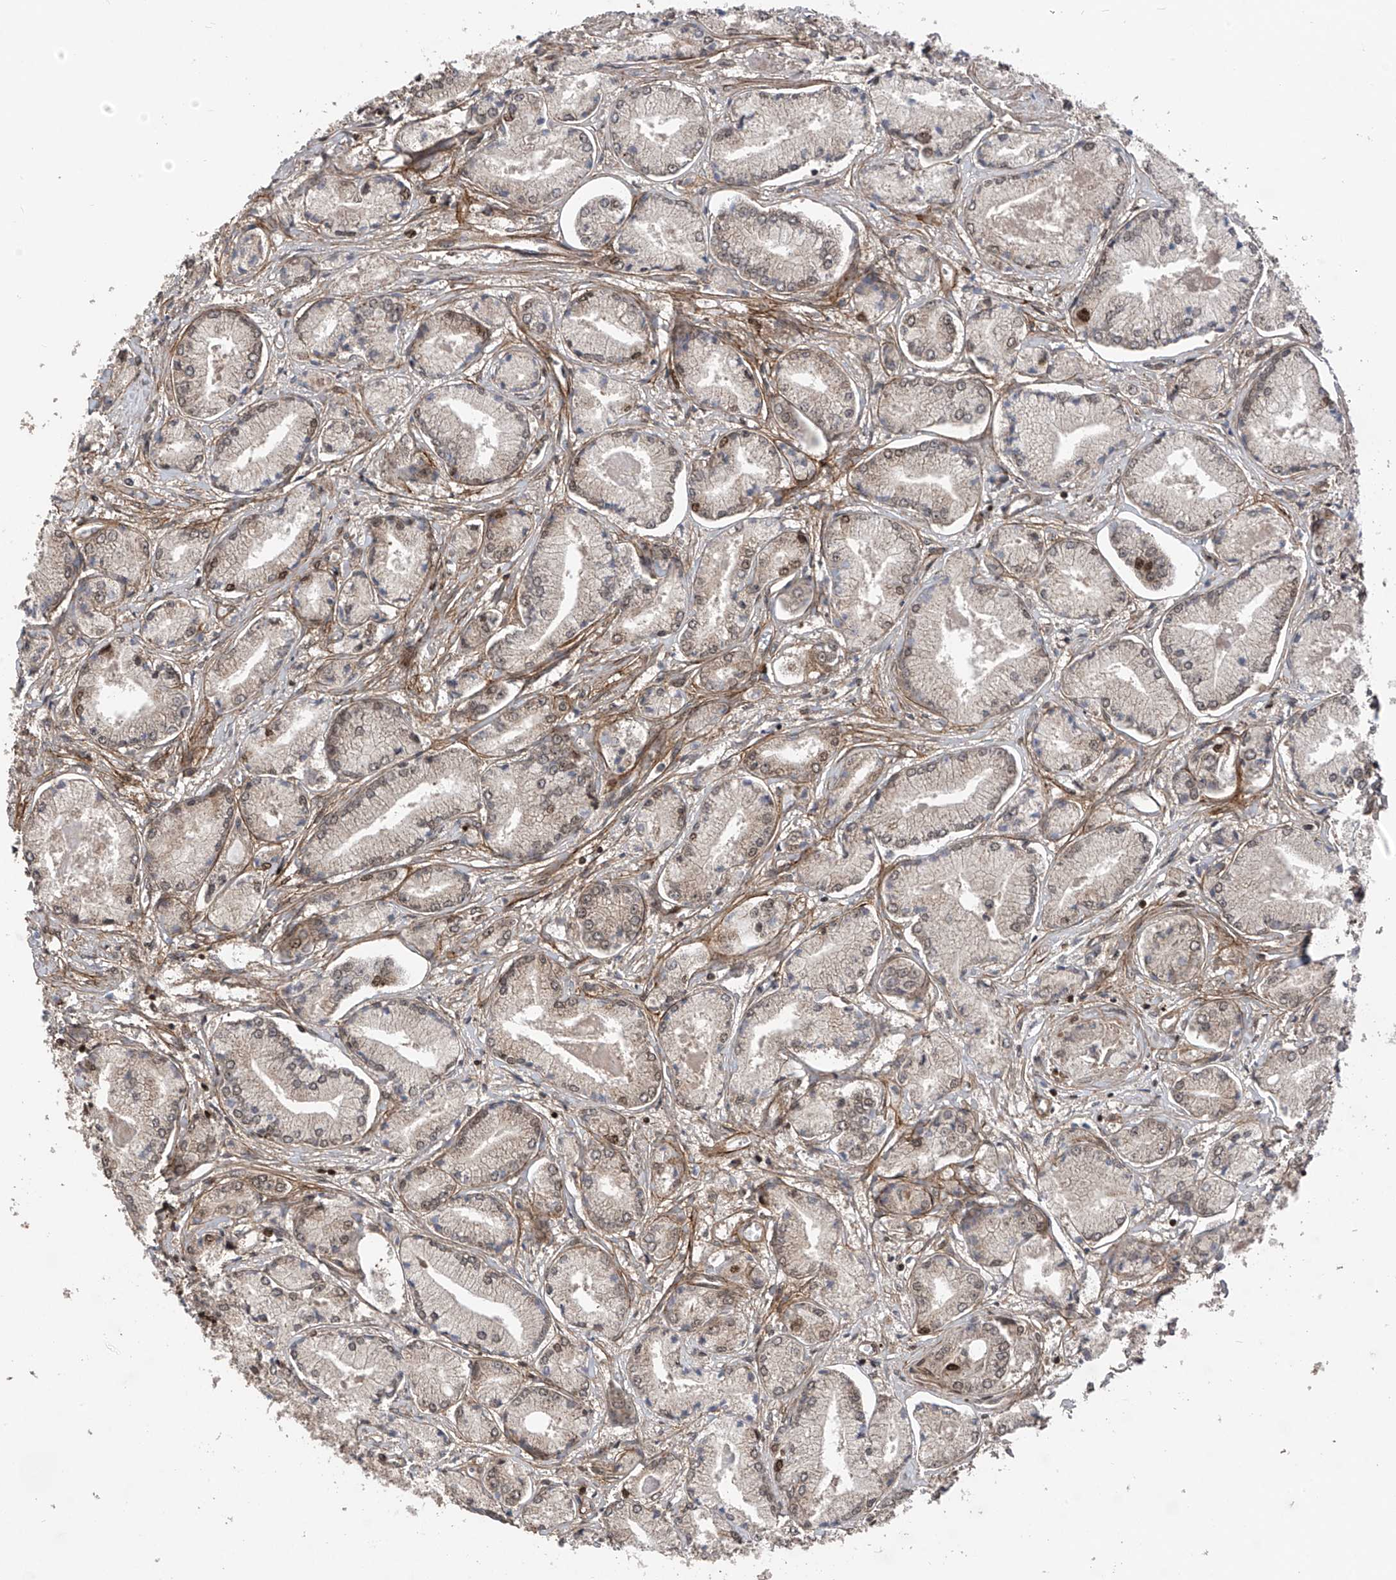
{"staining": {"intensity": "weak", "quantity": "25%-75%", "location": "cytoplasmic/membranous,nuclear"}, "tissue": "prostate cancer", "cell_type": "Tumor cells", "image_type": "cancer", "snomed": [{"axis": "morphology", "description": "Adenocarcinoma, Low grade"}, {"axis": "topography", "description": "Prostate"}], "caption": "Immunohistochemistry of human prostate cancer demonstrates low levels of weak cytoplasmic/membranous and nuclear positivity in about 25%-75% of tumor cells.", "gene": "DNAJC9", "patient": {"sex": "male", "age": 60}}